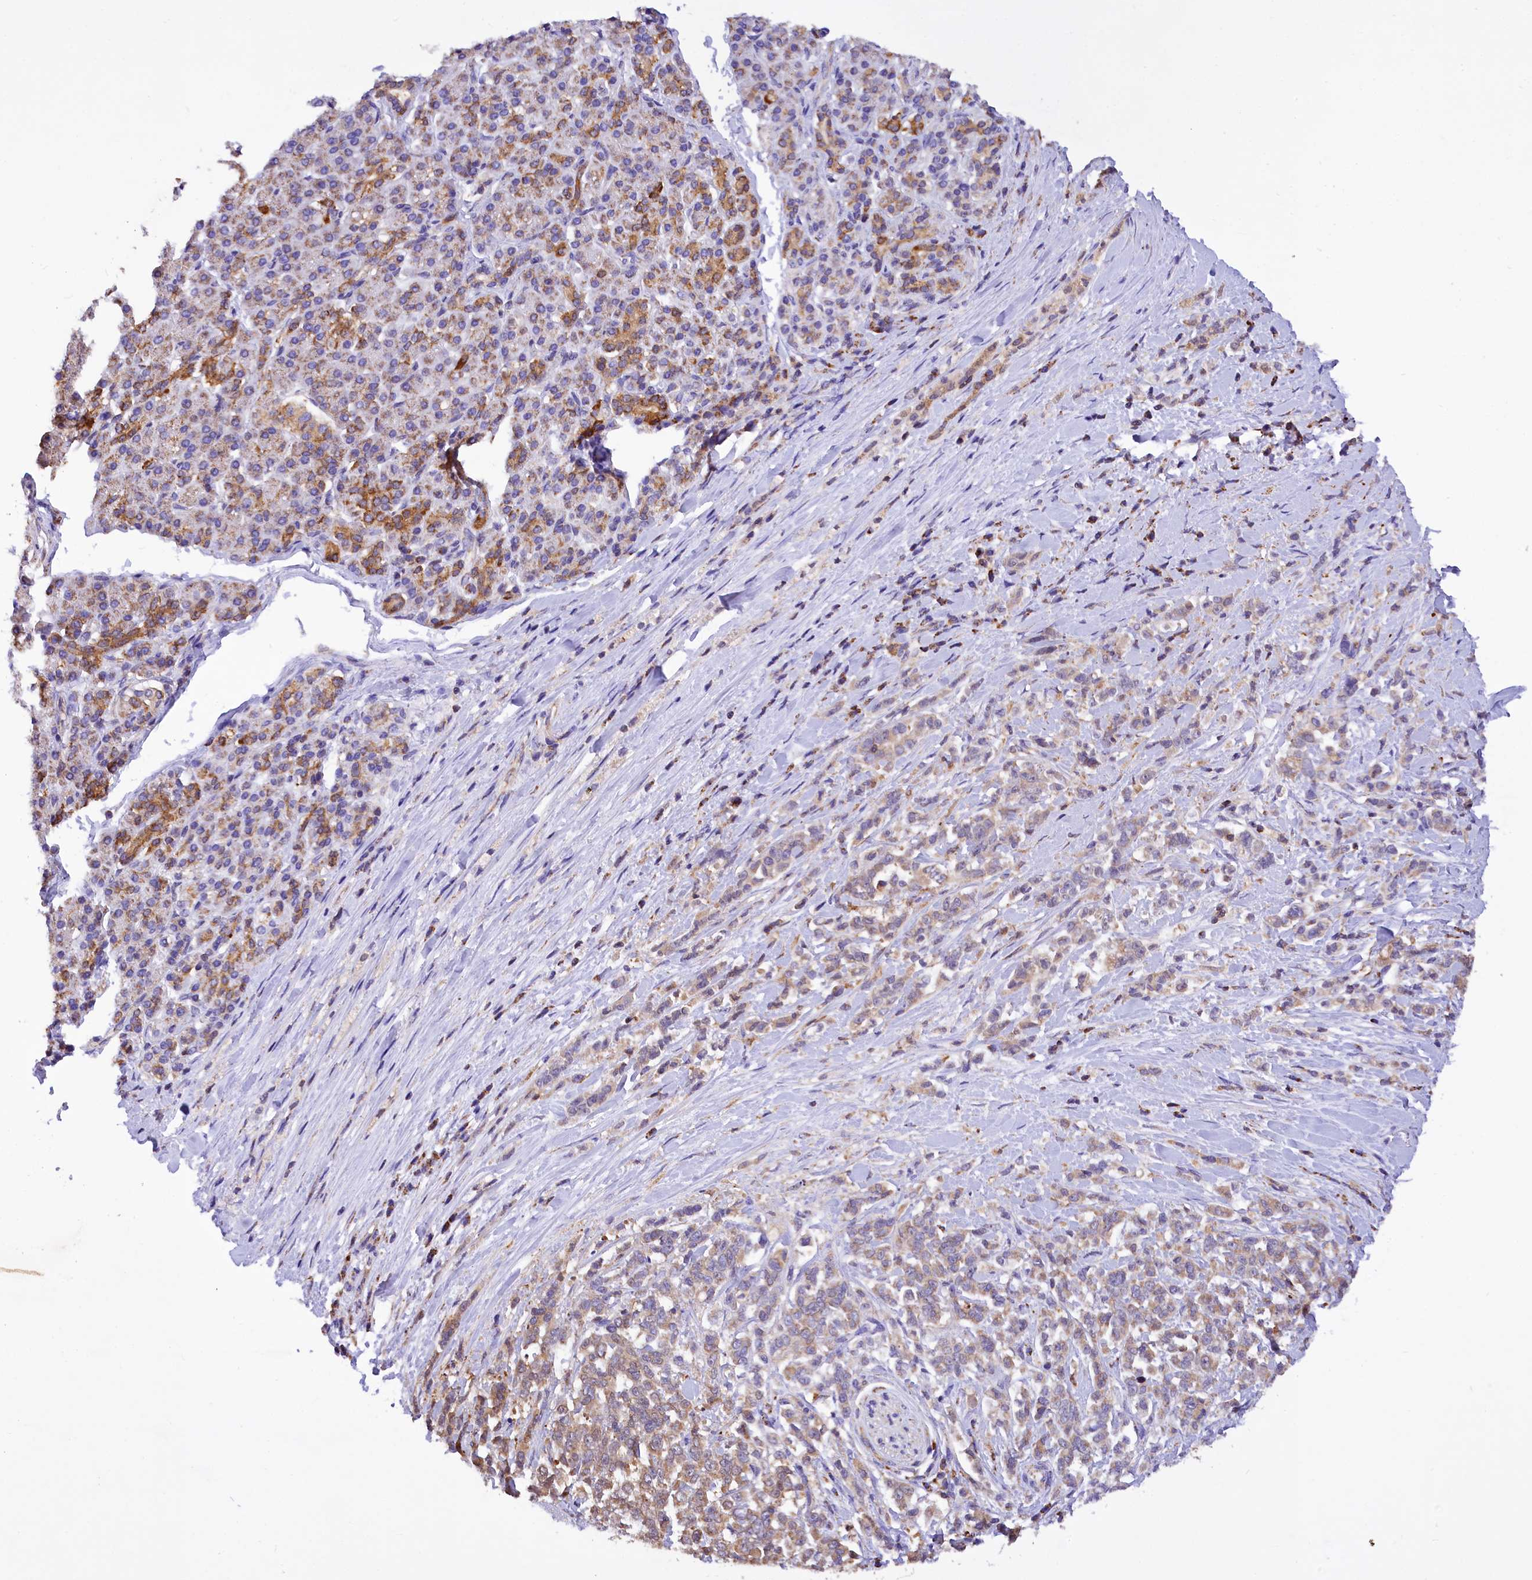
{"staining": {"intensity": "moderate", "quantity": ">75%", "location": "cytoplasmic/membranous"}, "tissue": "pancreatic cancer", "cell_type": "Tumor cells", "image_type": "cancer", "snomed": [{"axis": "morphology", "description": "Normal tissue, NOS"}, {"axis": "morphology", "description": "Adenocarcinoma, NOS"}, {"axis": "topography", "description": "Pancreas"}], "caption": "Pancreatic cancer (adenocarcinoma) stained for a protein (brown) demonstrates moderate cytoplasmic/membranous positive positivity in about >75% of tumor cells.", "gene": "TASOR2", "patient": {"sex": "female", "age": 64}}